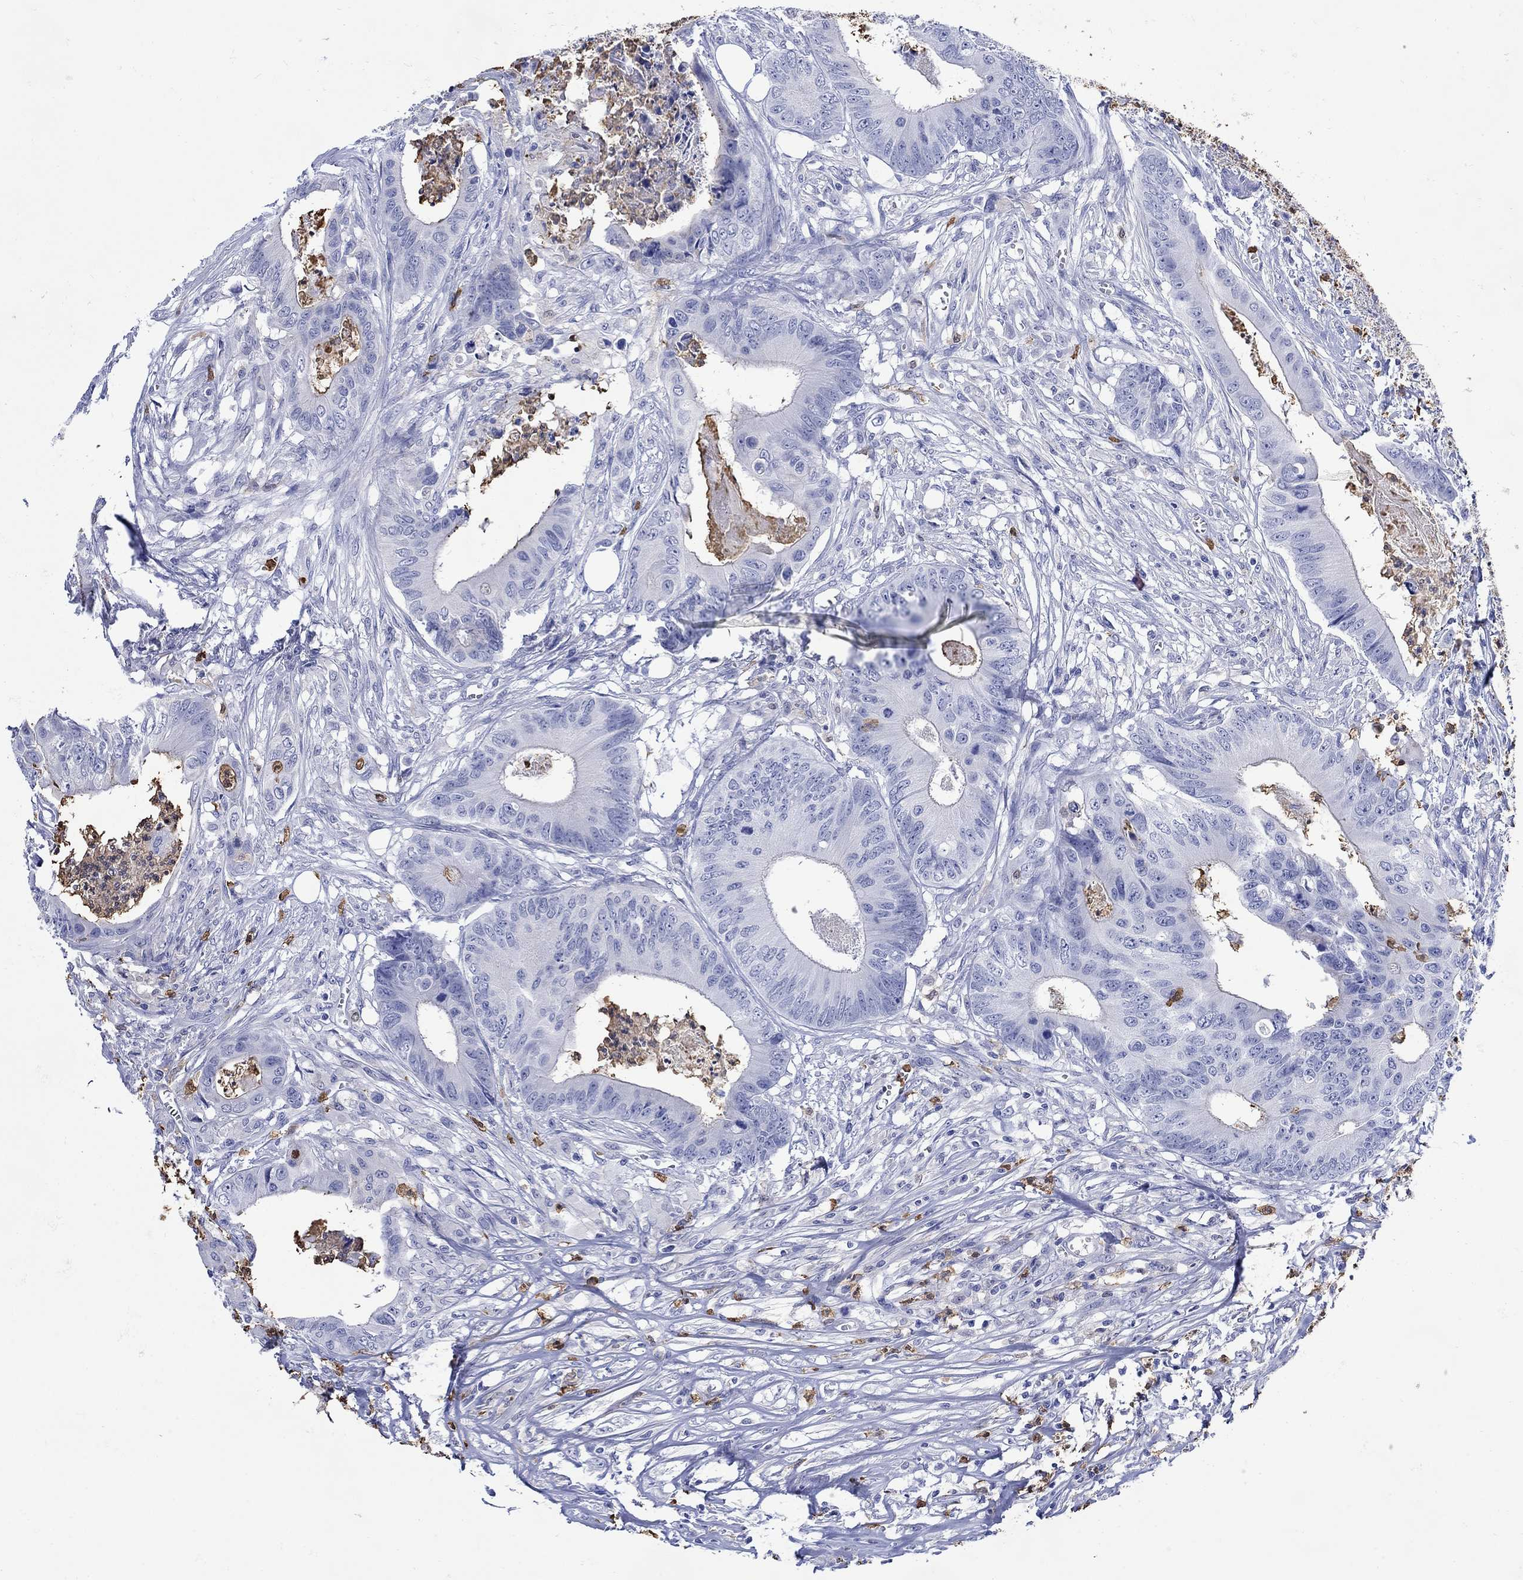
{"staining": {"intensity": "negative", "quantity": "none", "location": "none"}, "tissue": "colorectal cancer", "cell_type": "Tumor cells", "image_type": "cancer", "snomed": [{"axis": "morphology", "description": "Adenocarcinoma, NOS"}, {"axis": "topography", "description": "Colon"}], "caption": "Immunohistochemical staining of colorectal cancer shows no significant positivity in tumor cells.", "gene": "LINGO3", "patient": {"sex": "male", "age": 84}}